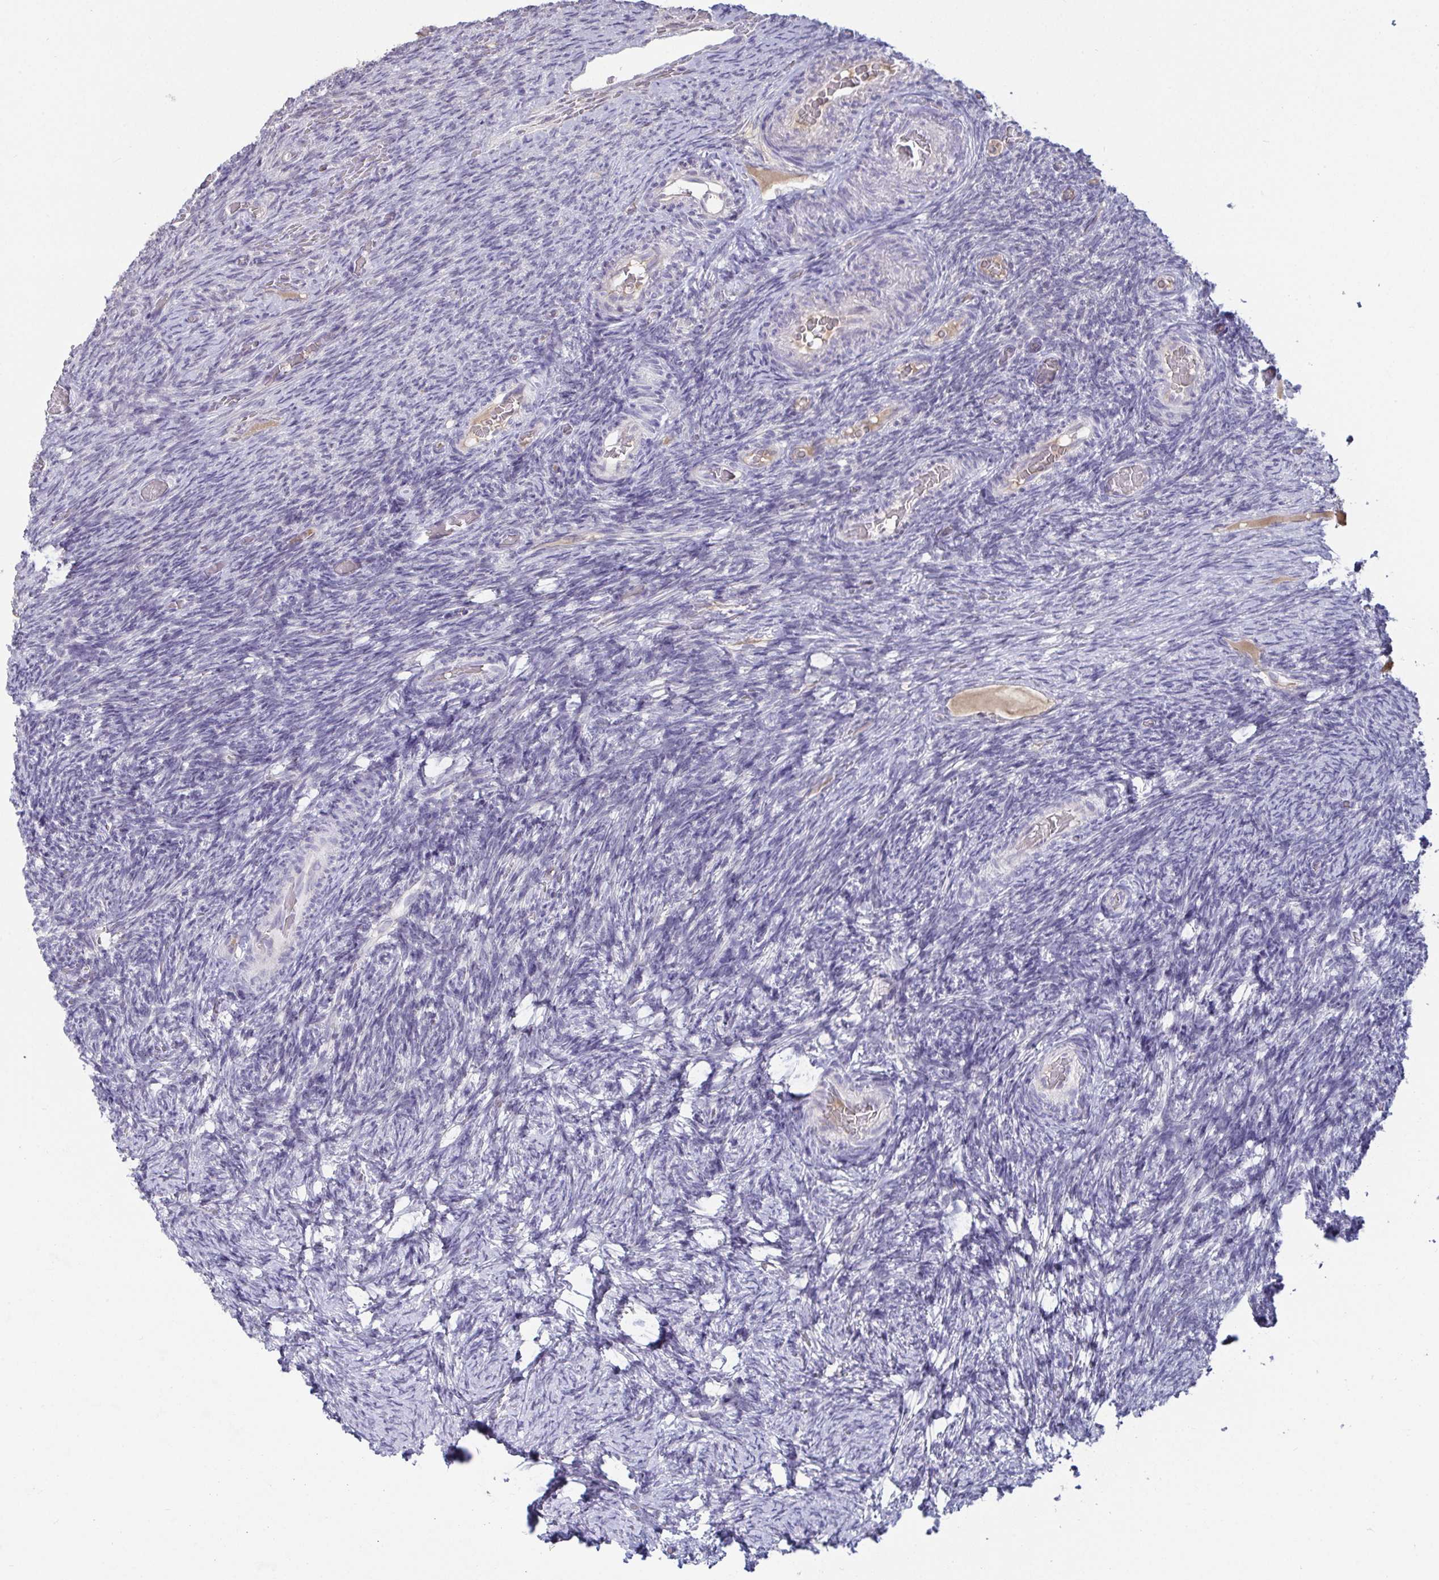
{"staining": {"intensity": "negative", "quantity": "none", "location": "none"}, "tissue": "ovary", "cell_type": "Ovarian stroma cells", "image_type": "normal", "snomed": [{"axis": "morphology", "description": "Normal tissue, NOS"}, {"axis": "topography", "description": "Ovary"}], "caption": "Ovarian stroma cells are negative for brown protein staining in normal ovary. (Brightfield microscopy of DAB immunohistochemistry at high magnification).", "gene": "MYC", "patient": {"sex": "female", "age": 34}}